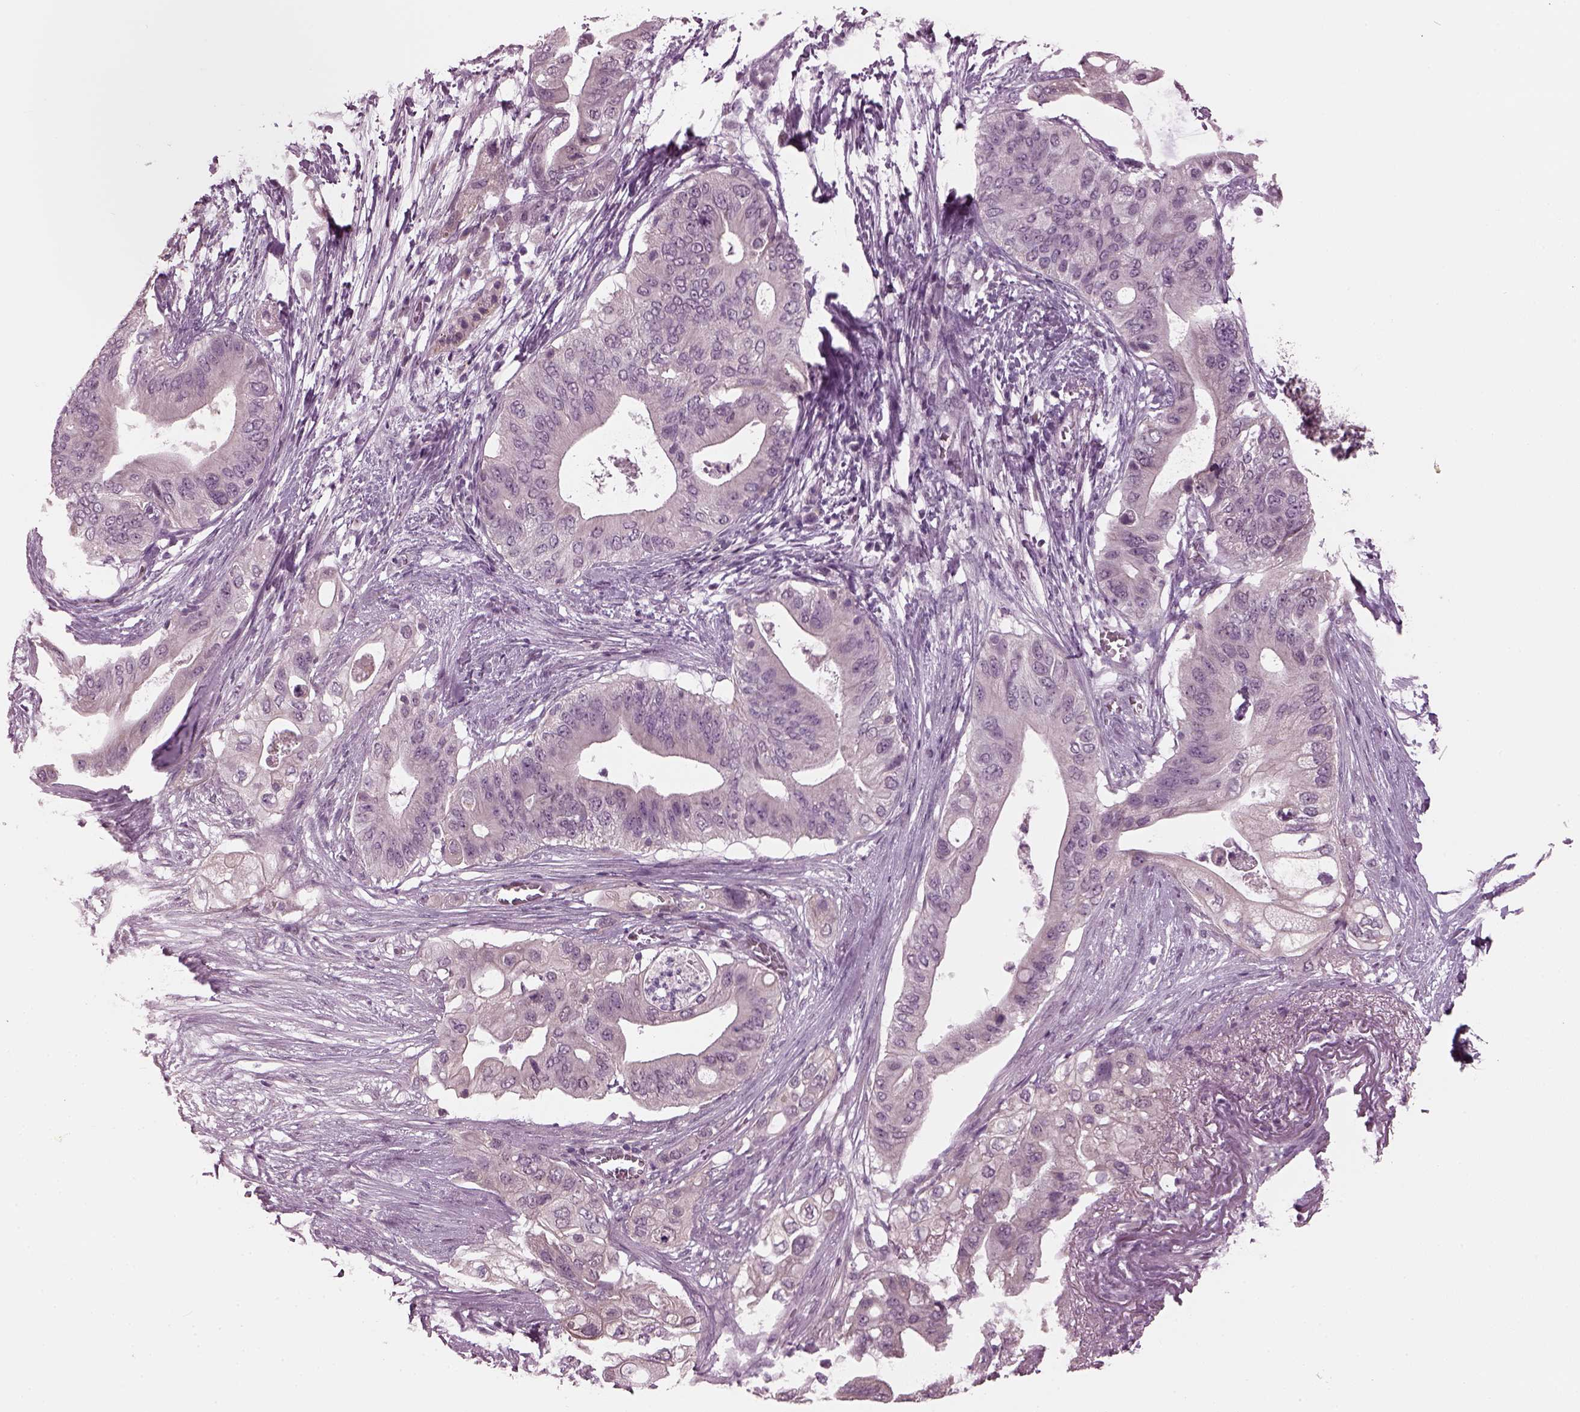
{"staining": {"intensity": "negative", "quantity": "none", "location": "none"}, "tissue": "pancreatic cancer", "cell_type": "Tumor cells", "image_type": "cancer", "snomed": [{"axis": "morphology", "description": "Adenocarcinoma, NOS"}, {"axis": "topography", "description": "Pancreas"}], "caption": "Pancreatic cancer was stained to show a protein in brown. There is no significant positivity in tumor cells.", "gene": "CLCN4", "patient": {"sex": "female", "age": 72}}